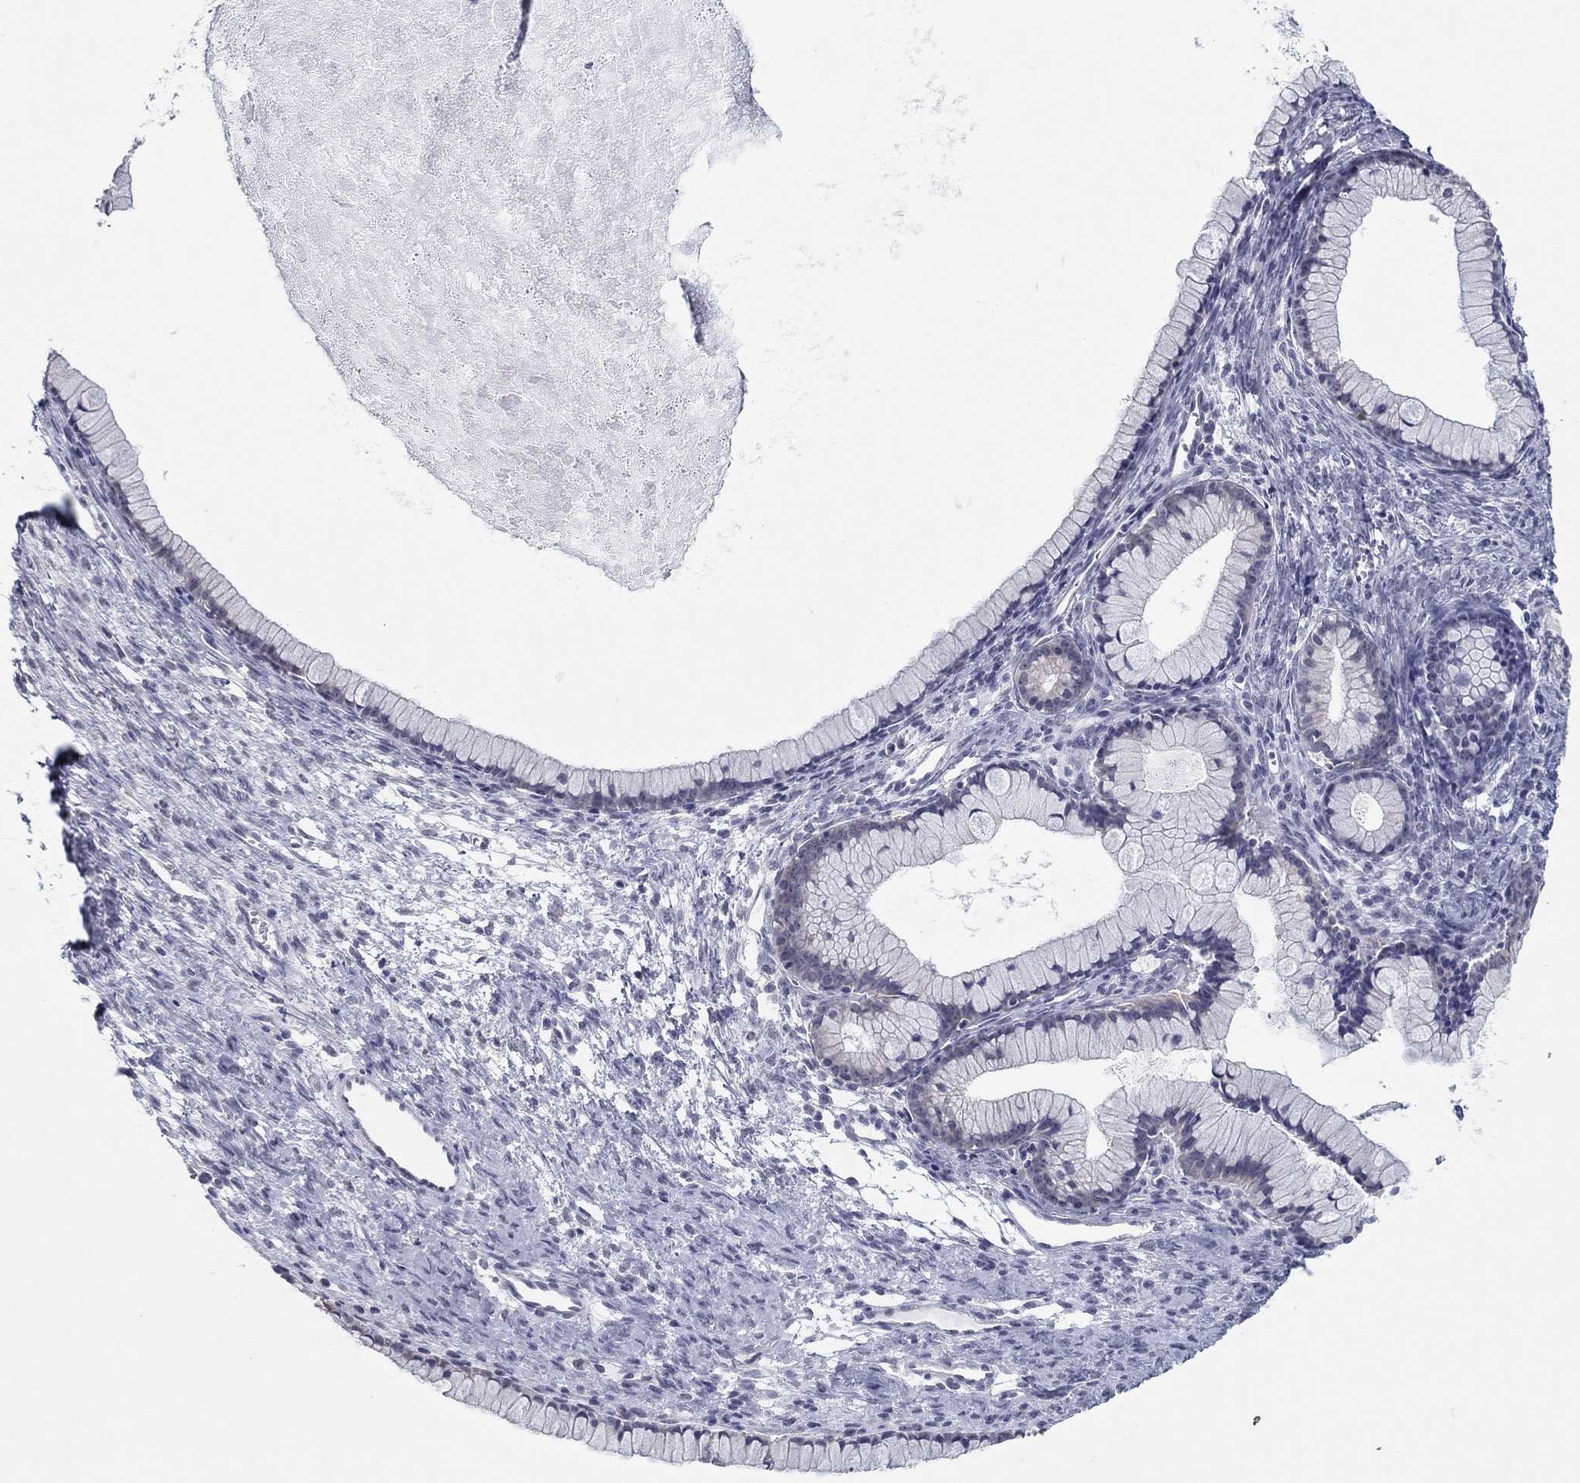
{"staining": {"intensity": "negative", "quantity": "none", "location": "none"}, "tissue": "ovarian cancer", "cell_type": "Tumor cells", "image_type": "cancer", "snomed": [{"axis": "morphology", "description": "Cystadenocarcinoma, mucinous, NOS"}, {"axis": "topography", "description": "Ovary"}], "caption": "Photomicrograph shows no significant protein staining in tumor cells of ovarian cancer.", "gene": "SLC22A2", "patient": {"sex": "female", "age": 41}}